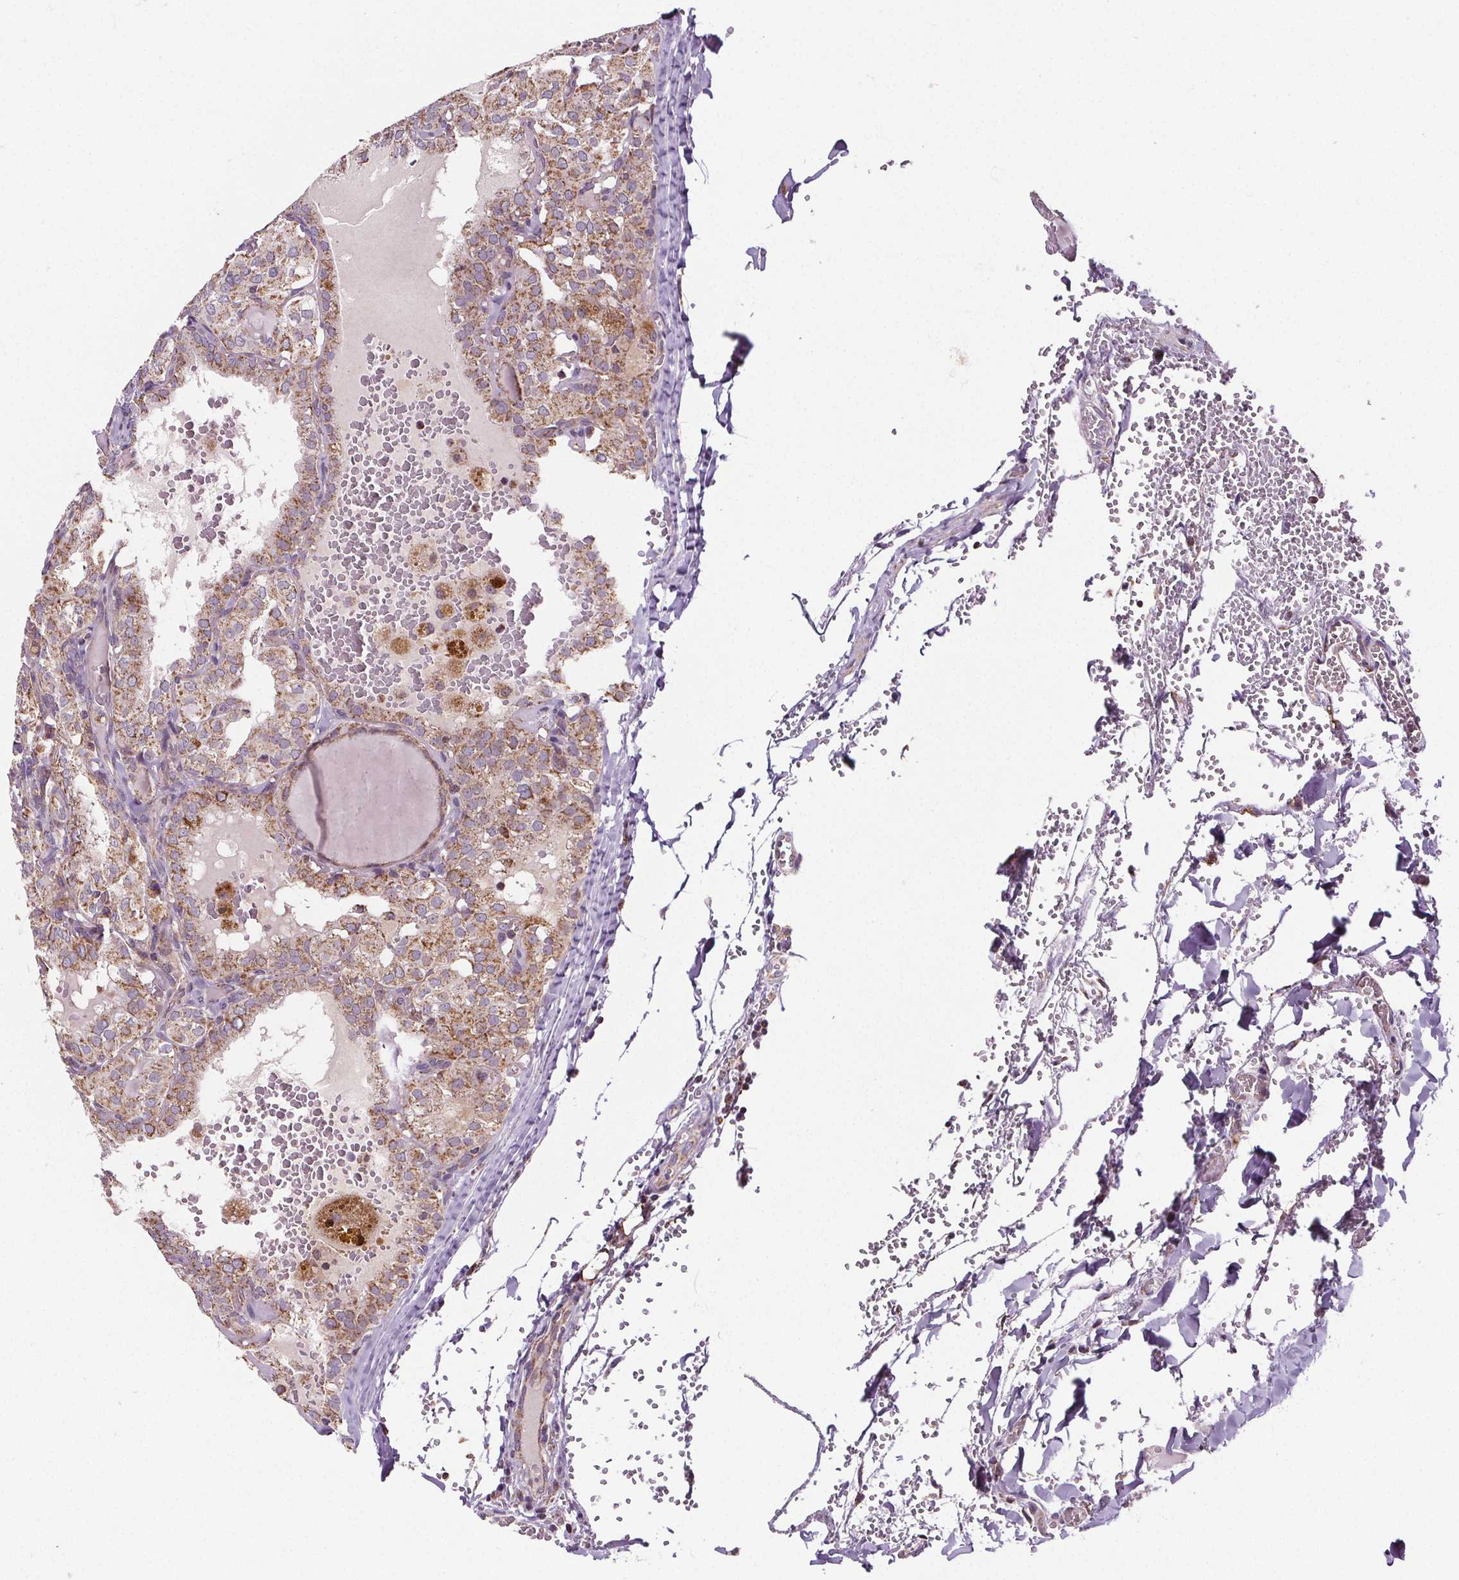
{"staining": {"intensity": "moderate", "quantity": ">75%", "location": "cytoplasmic/membranous"}, "tissue": "thyroid cancer", "cell_type": "Tumor cells", "image_type": "cancer", "snomed": [{"axis": "morphology", "description": "Papillary adenocarcinoma, NOS"}, {"axis": "topography", "description": "Thyroid gland"}], "caption": "Immunohistochemical staining of thyroid cancer shows moderate cytoplasmic/membranous protein staining in about >75% of tumor cells.", "gene": "SUCLA2", "patient": {"sex": "male", "age": 20}}